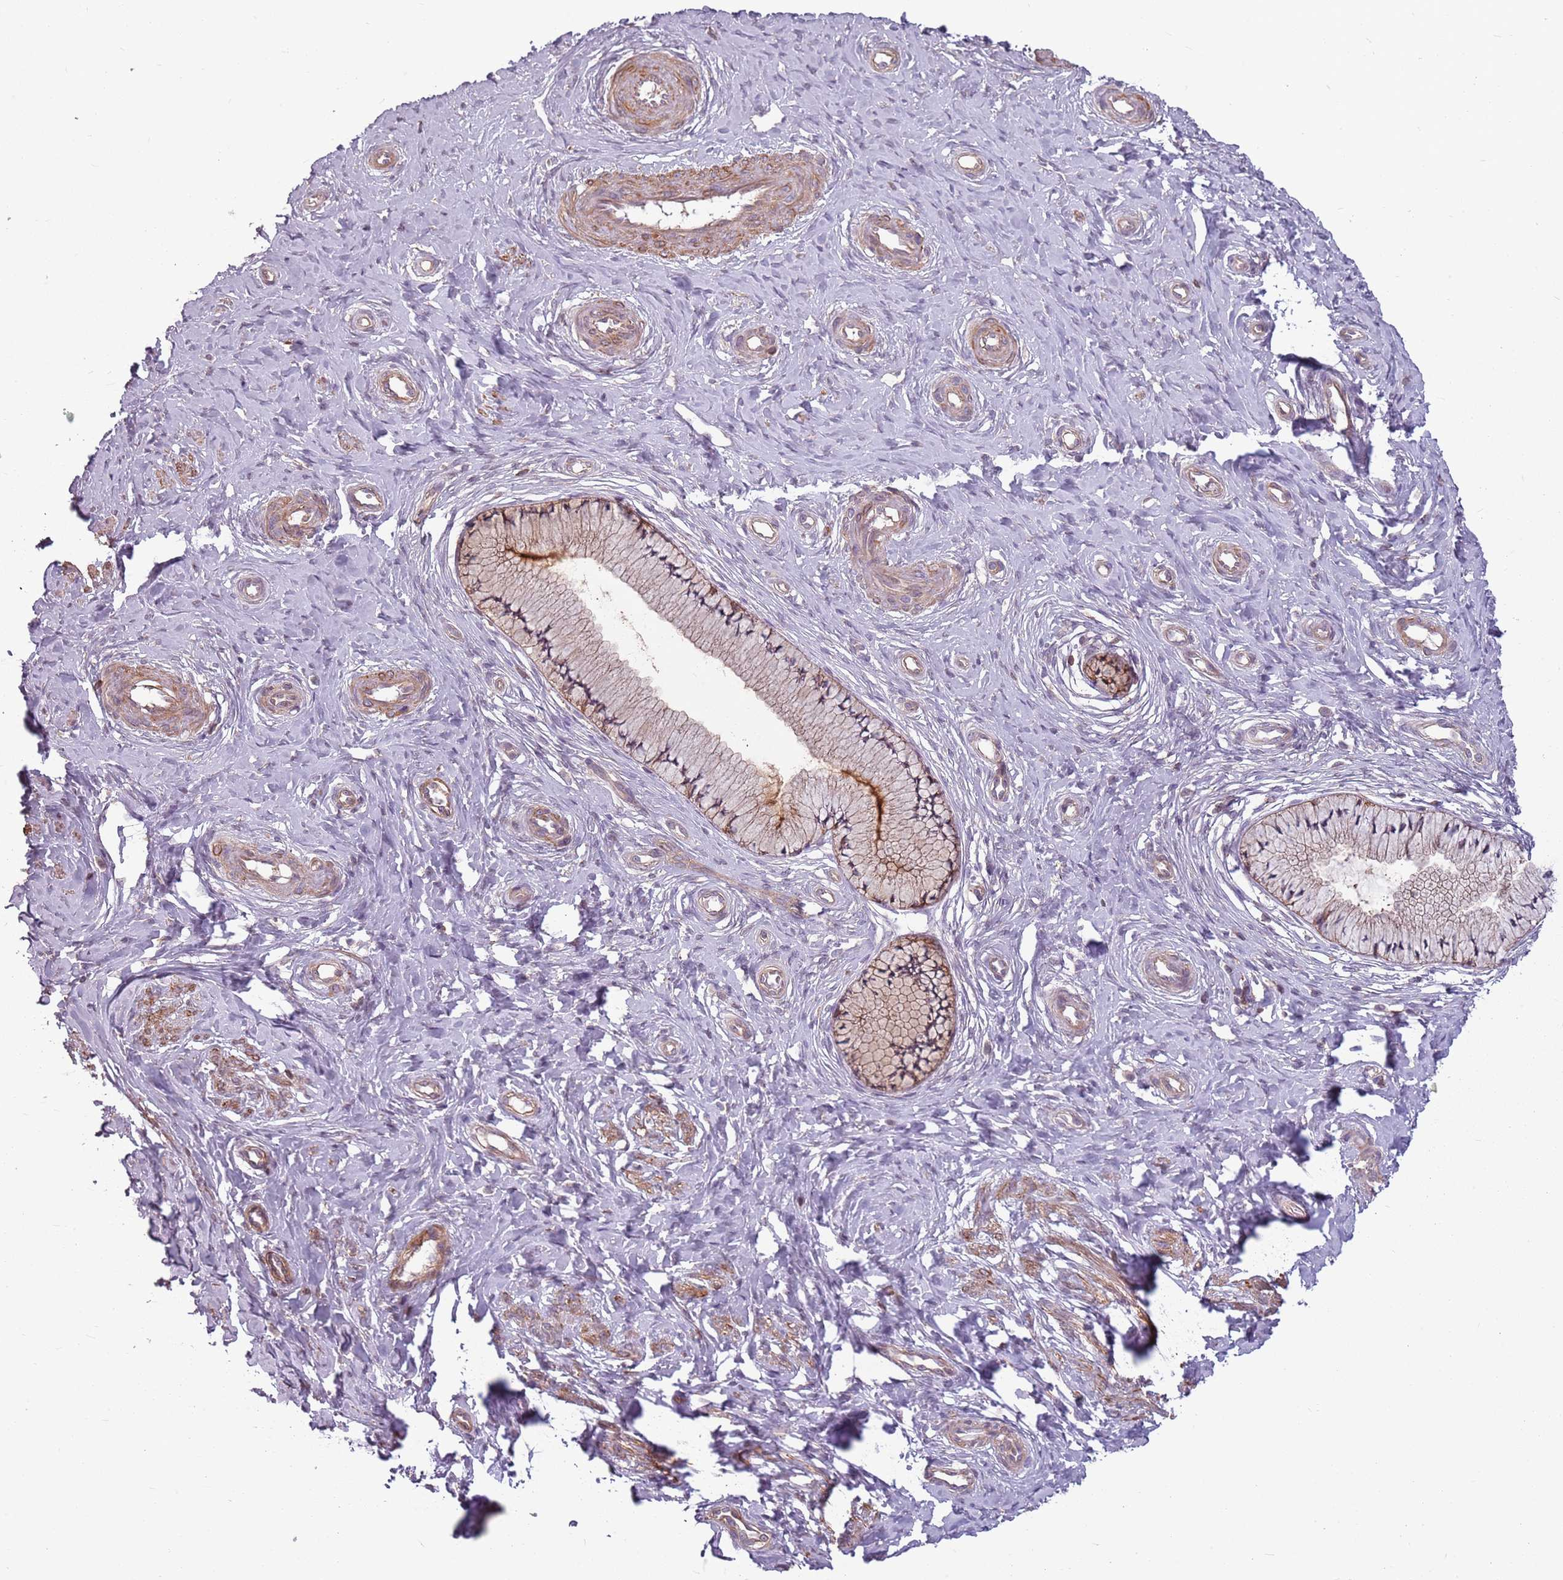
{"staining": {"intensity": "moderate", "quantity": ">75%", "location": "cytoplasmic/membranous"}, "tissue": "cervix", "cell_type": "Glandular cells", "image_type": "normal", "snomed": [{"axis": "morphology", "description": "Normal tissue, NOS"}, {"axis": "topography", "description": "Cervix"}], "caption": "Human cervix stained for a protein (brown) exhibits moderate cytoplasmic/membranous positive staining in about >75% of glandular cells.", "gene": "RPL21", "patient": {"sex": "female", "age": 36}}